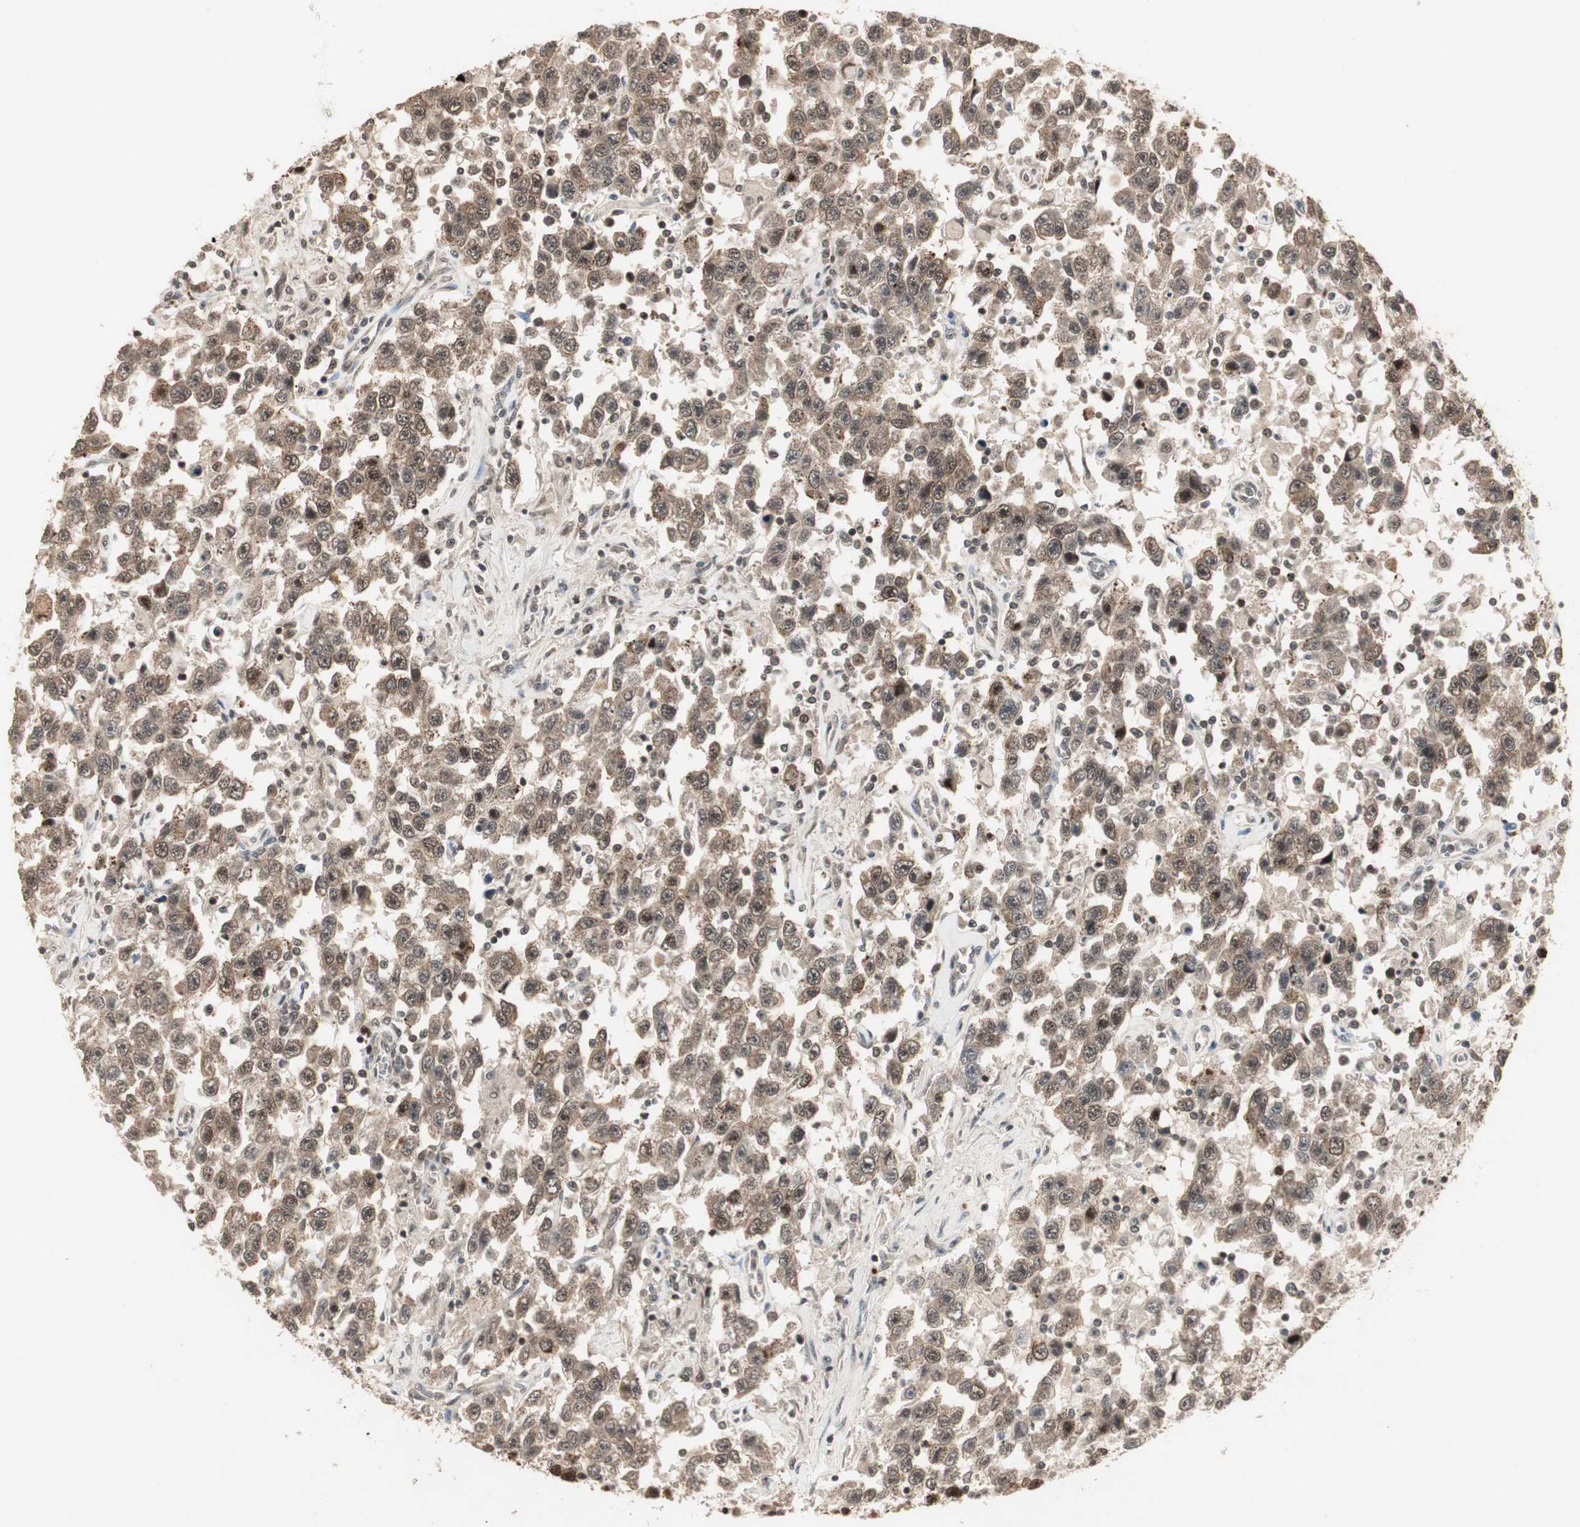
{"staining": {"intensity": "weak", "quantity": ">75%", "location": "cytoplasmic/membranous,nuclear"}, "tissue": "testis cancer", "cell_type": "Tumor cells", "image_type": "cancer", "snomed": [{"axis": "morphology", "description": "Seminoma, NOS"}, {"axis": "topography", "description": "Testis"}], "caption": "Protein analysis of testis cancer (seminoma) tissue reveals weak cytoplasmic/membranous and nuclear staining in about >75% of tumor cells. (Brightfield microscopy of DAB IHC at high magnification).", "gene": "CSNK2B", "patient": {"sex": "male", "age": 41}}